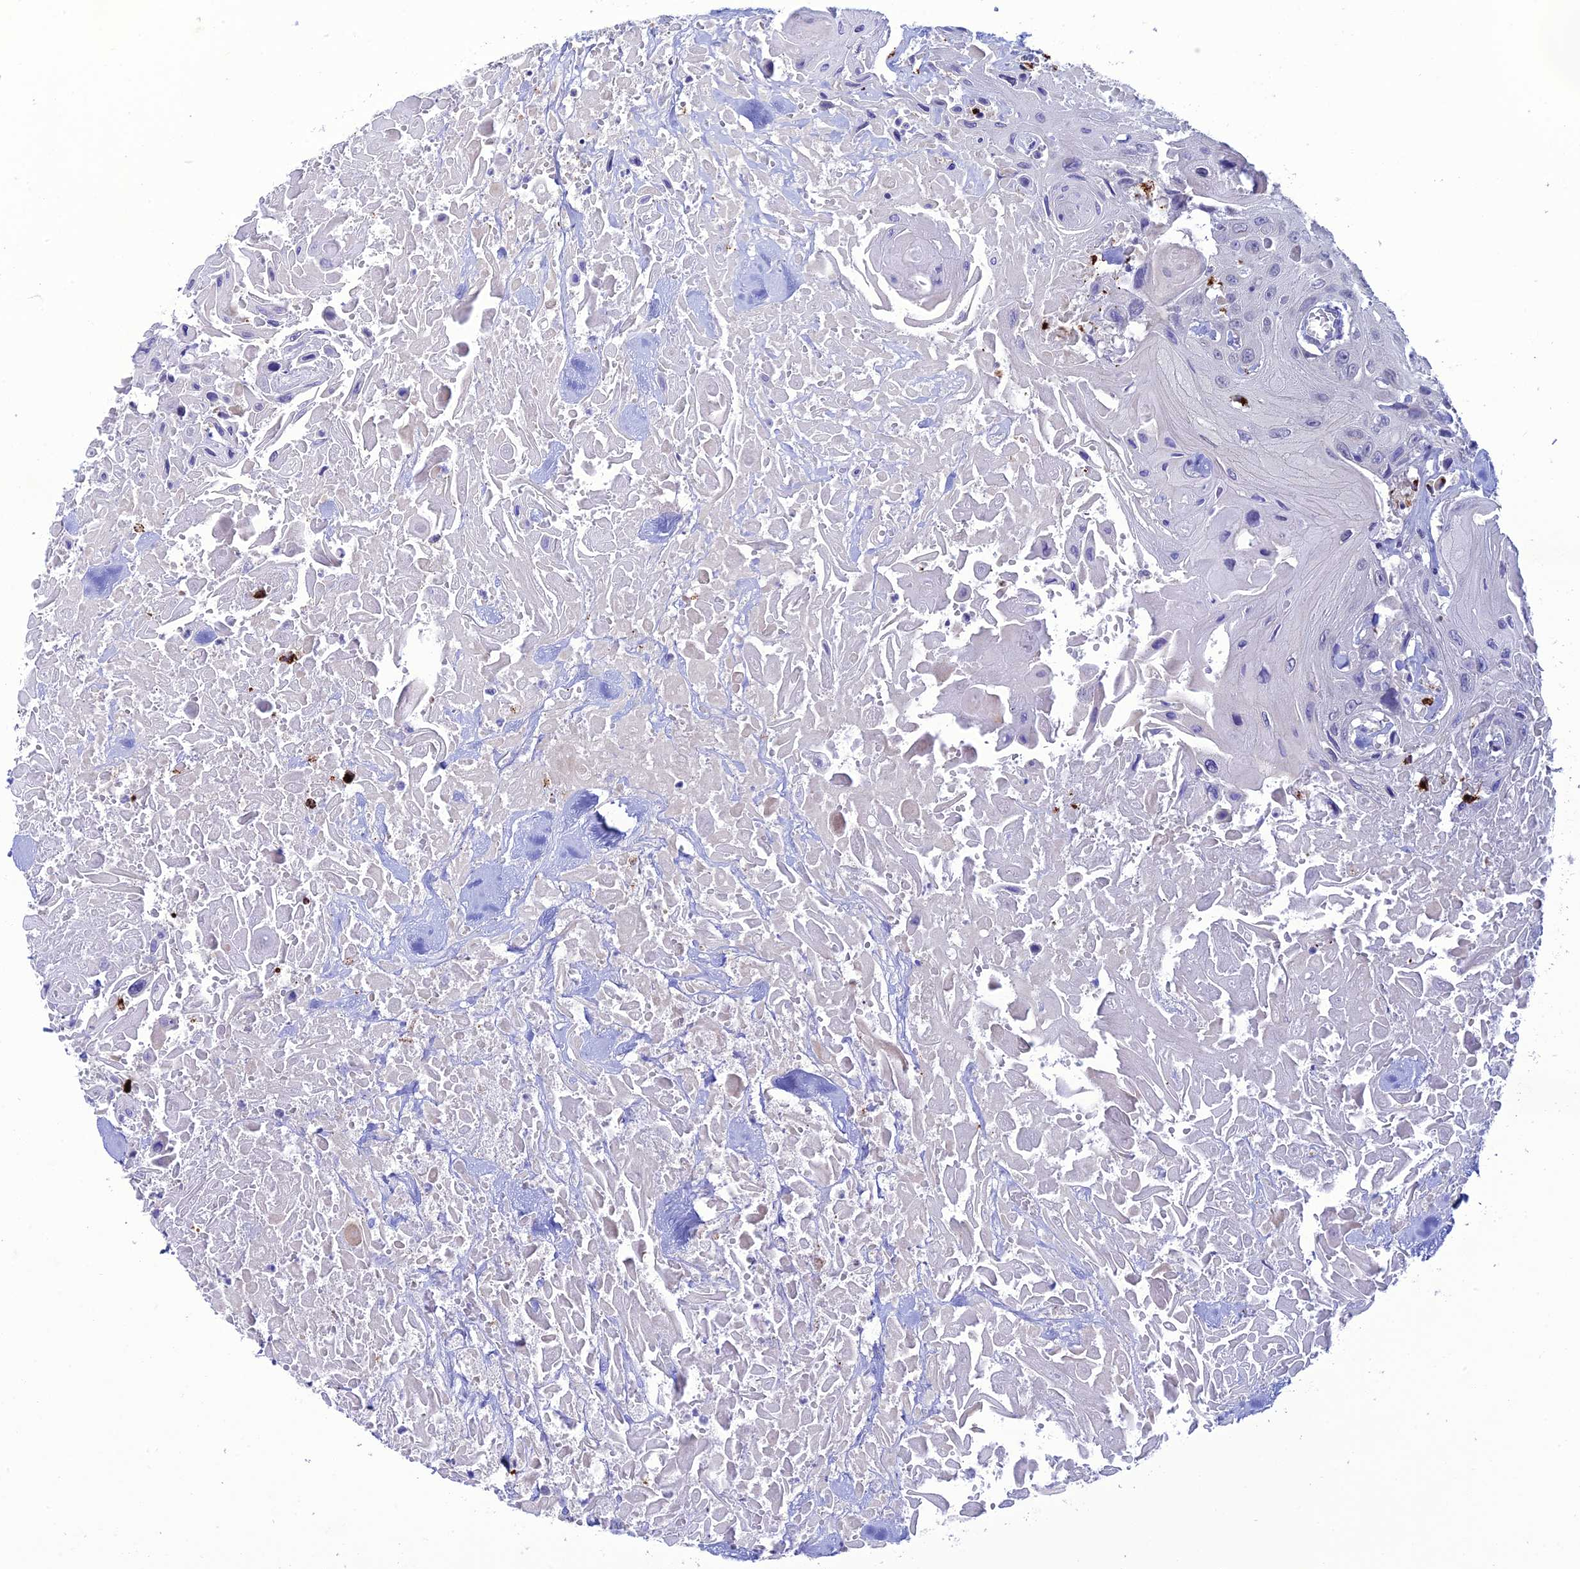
{"staining": {"intensity": "negative", "quantity": "none", "location": "none"}, "tissue": "head and neck cancer", "cell_type": "Tumor cells", "image_type": "cancer", "snomed": [{"axis": "morphology", "description": "Squamous cell carcinoma, NOS"}, {"axis": "topography", "description": "Head-Neck"}], "caption": "Protein analysis of squamous cell carcinoma (head and neck) displays no significant positivity in tumor cells.", "gene": "HIC1", "patient": {"sex": "male", "age": 81}}